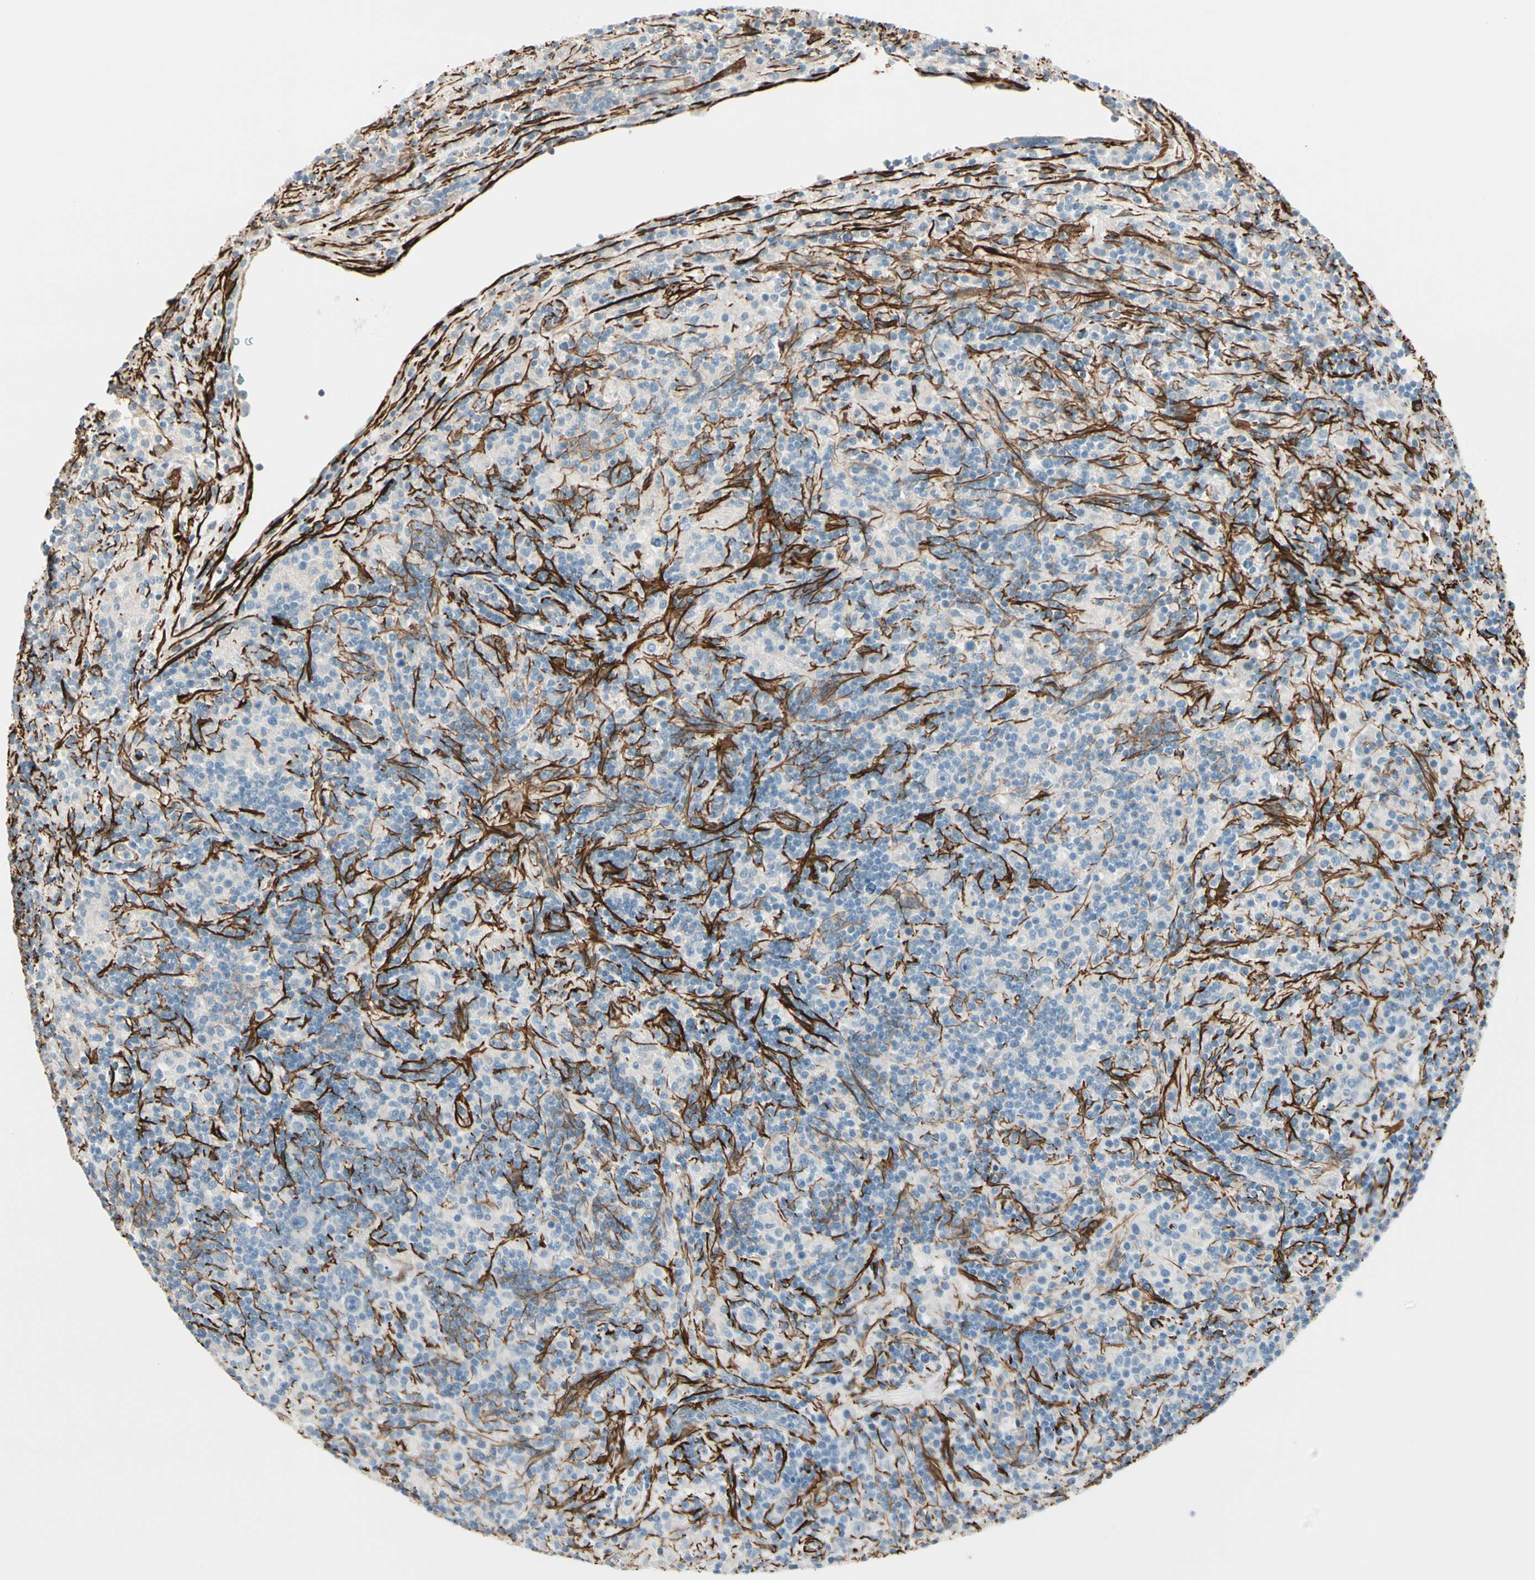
{"staining": {"intensity": "negative", "quantity": "none", "location": "none"}, "tissue": "lymphoma", "cell_type": "Tumor cells", "image_type": "cancer", "snomed": [{"axis": "morphology", "description": "Hodgkin's disease, NOS"}, {"axis": "topography", "description": "Lymph node"}], "caption": "The IHC image has no significant positivity in tumor cells of Hodgkin's disease tissue.", "gene": "CALD1", "patient": {"sex": "male", "age": 70}}